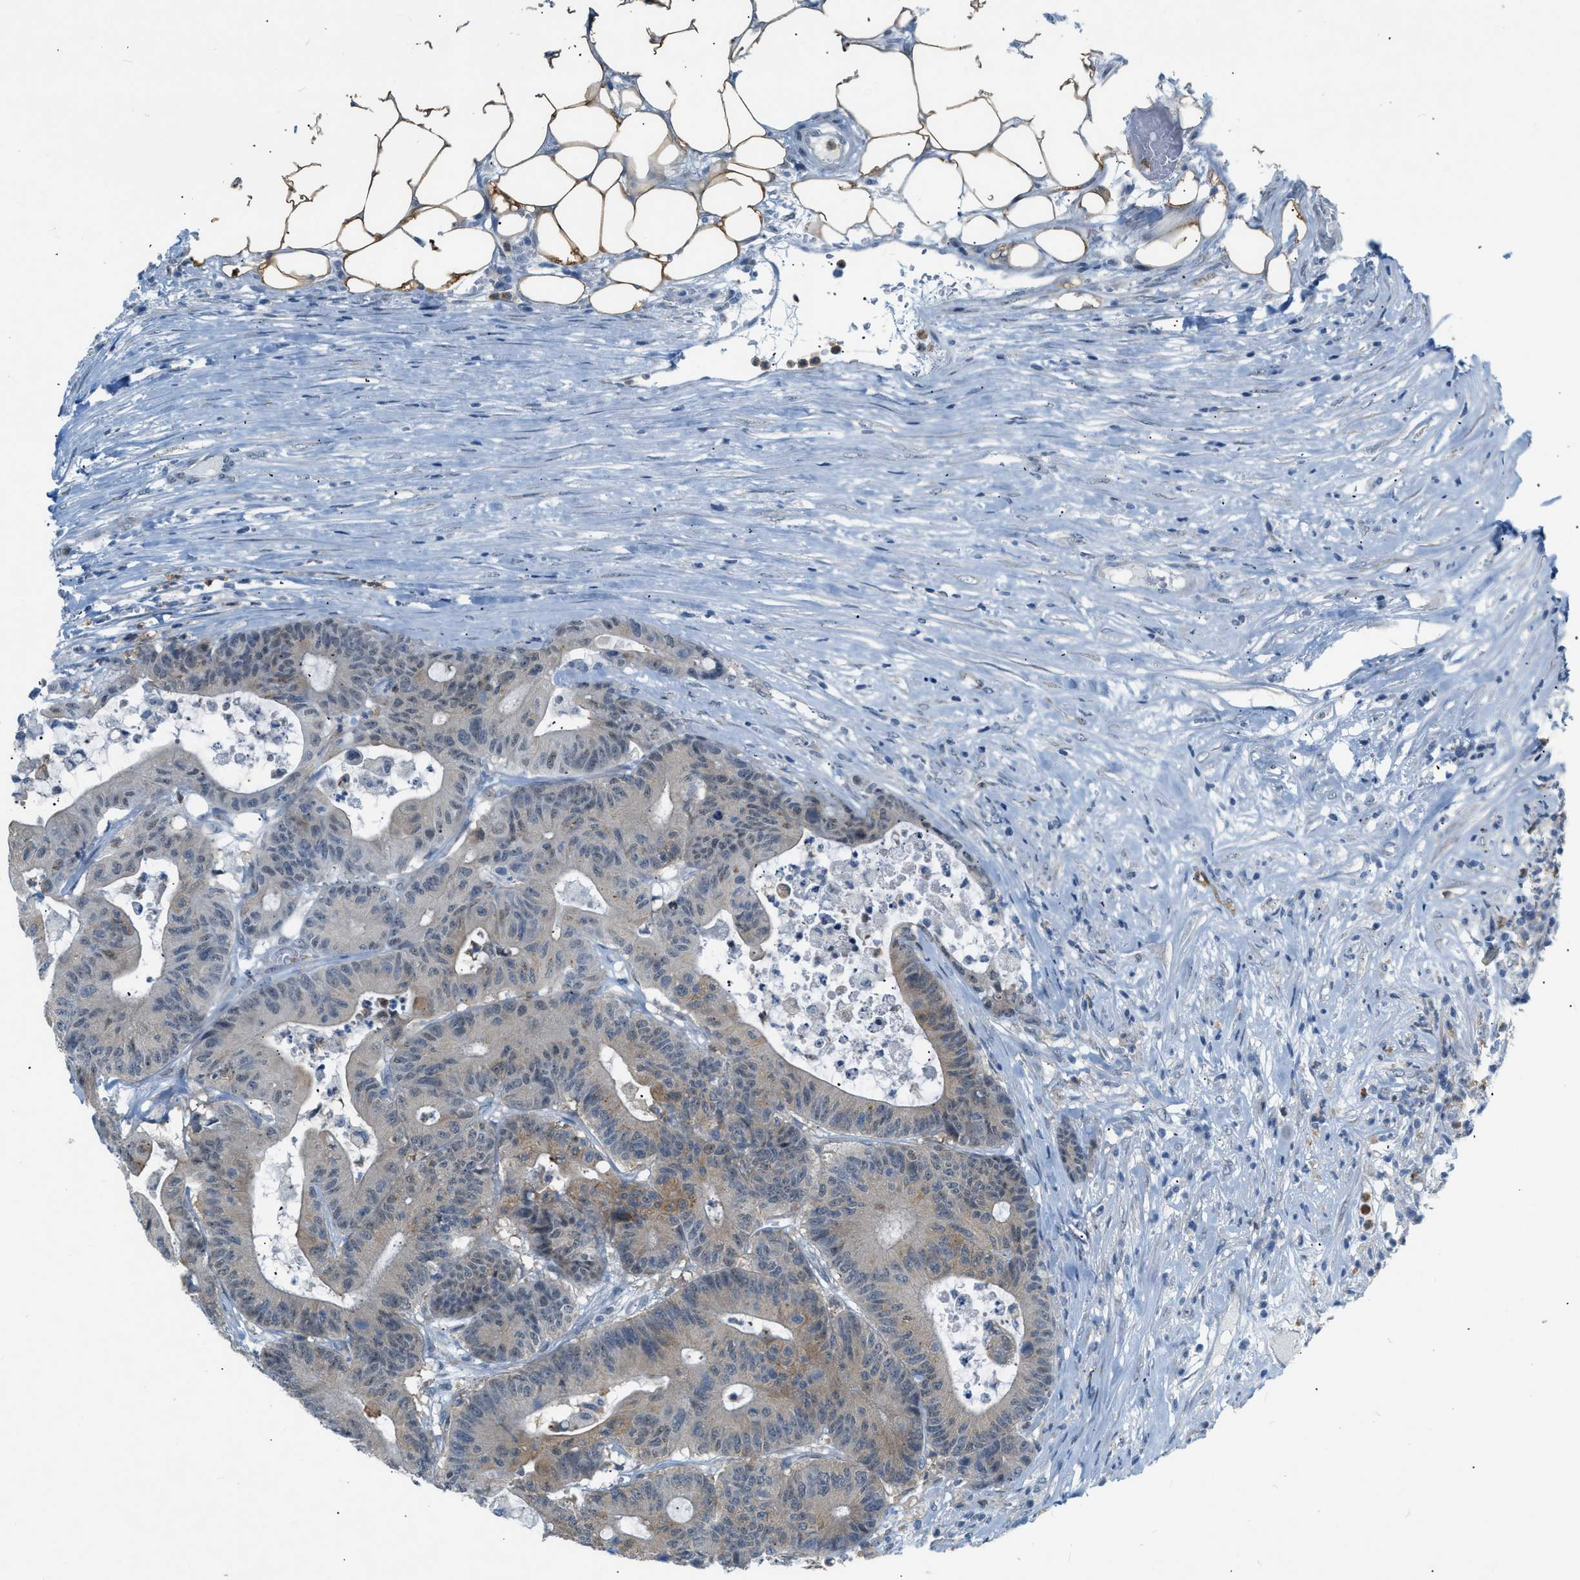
{"staining": {"intensity": "moderate", "quantity": "<25%", "location": "cytoplasmic/membranous"}, "tissue": "colorectal cancer", "cell_type": "Tumor cells", "image_type": "cancer", "snomed": [{"axis": "morphology", "description": "Adenocarcinoma, NOS"}, {"axis": "topography", "description": "Colon"}], "caption": "Tumor cells display low levels of moderate cytoplasmic/membranous staining in about <25% of cells in colorectal cancer (adenocarcinoma).", "gene": "ZNF408", "patient": {"sex": "female", "age": 84}}